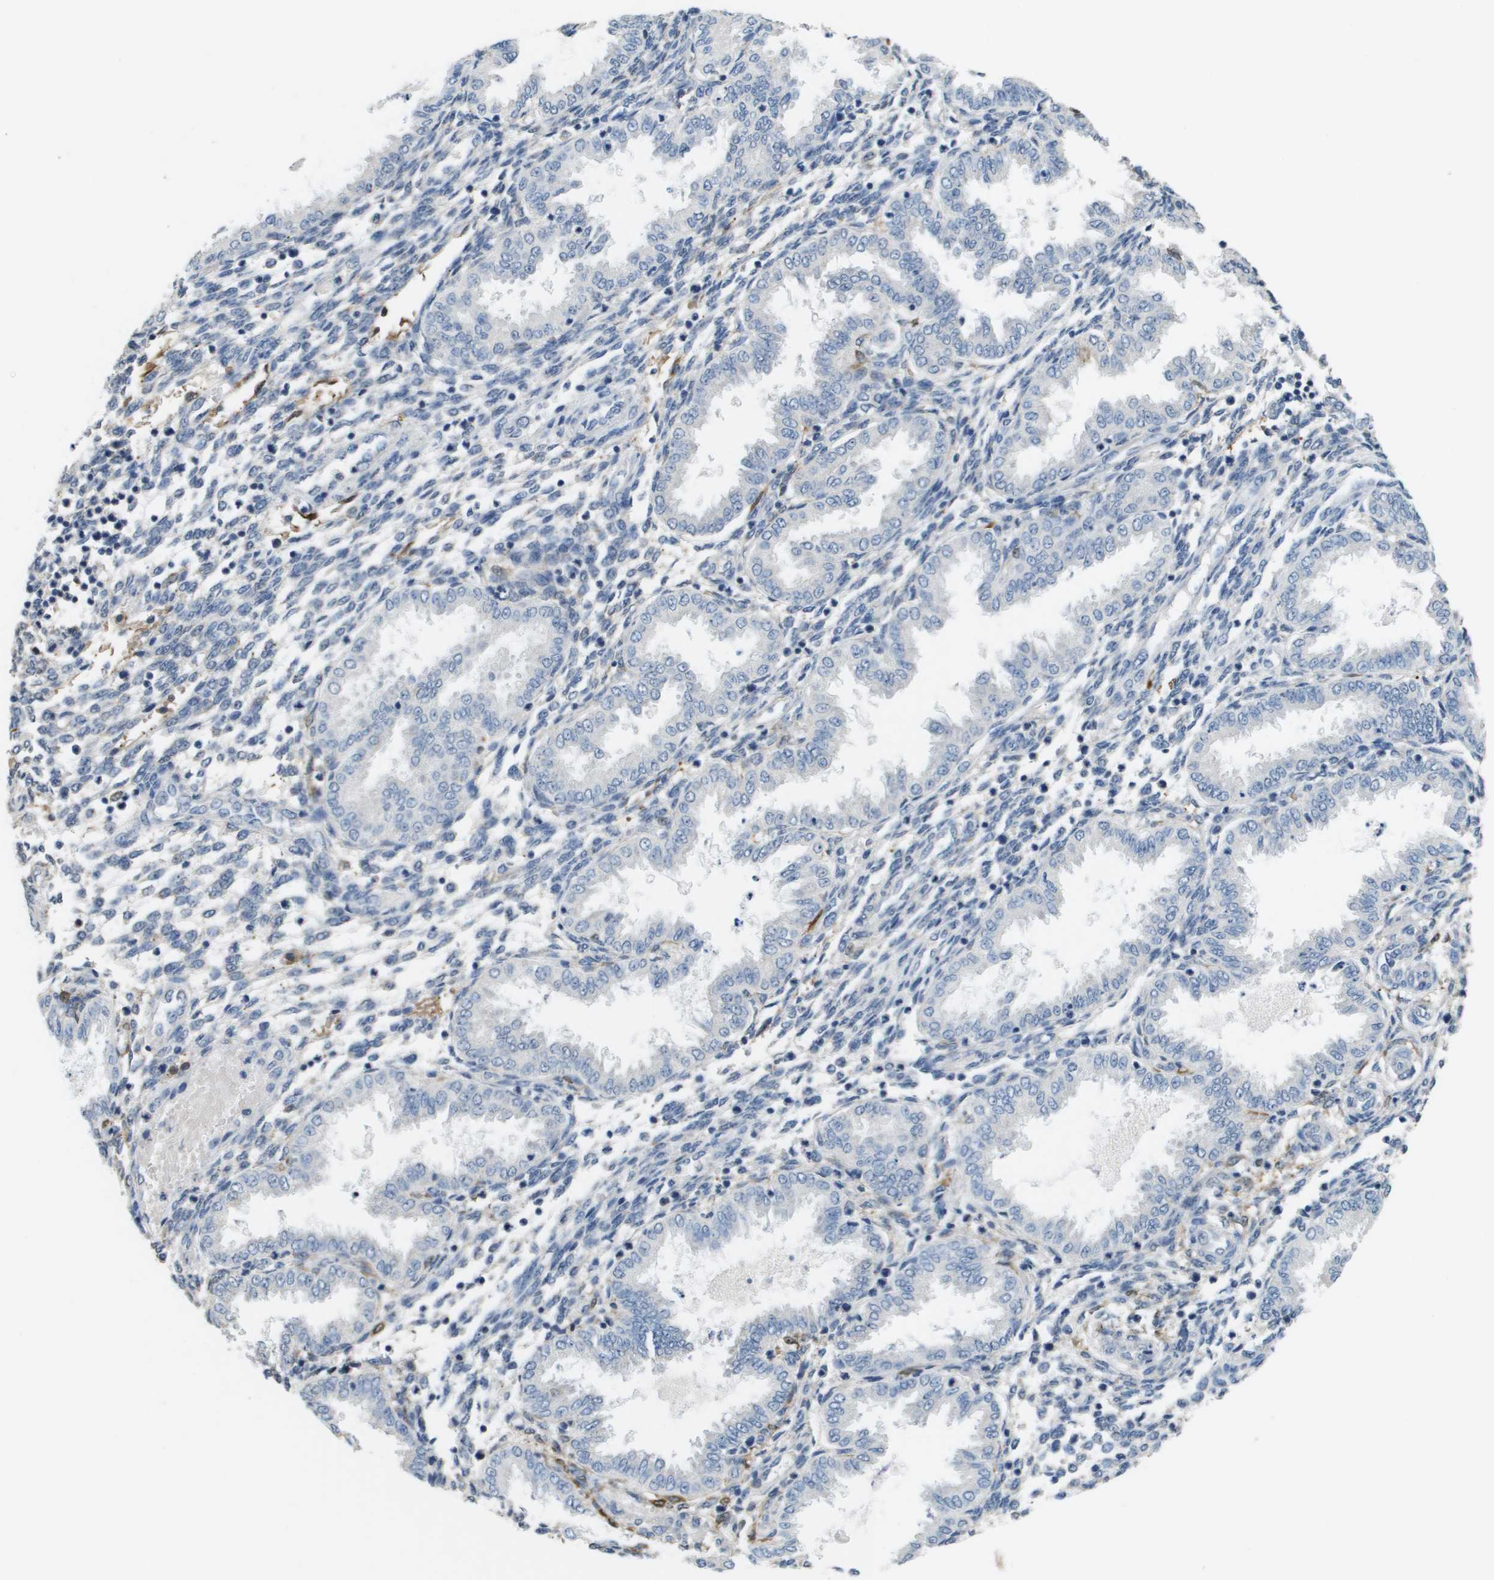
{"staining": {"intensity": "negative", "quantity": "none", "location": "none"}, "tissue": "endometrium", "cell_type": "Cells in endometrial stroma", "image_type": "normal", "snomed": [{"axis": "morphology", "description": "Normal tissue, NOS"}, {"axis": "topography", "description": "Endometrium"}], "caption": "Cells in endometrial stroma are negative for protein expression in unremarkable human endometrium.", "gene": "FABP5", "patient": {"sex": "female", "age": 33}}